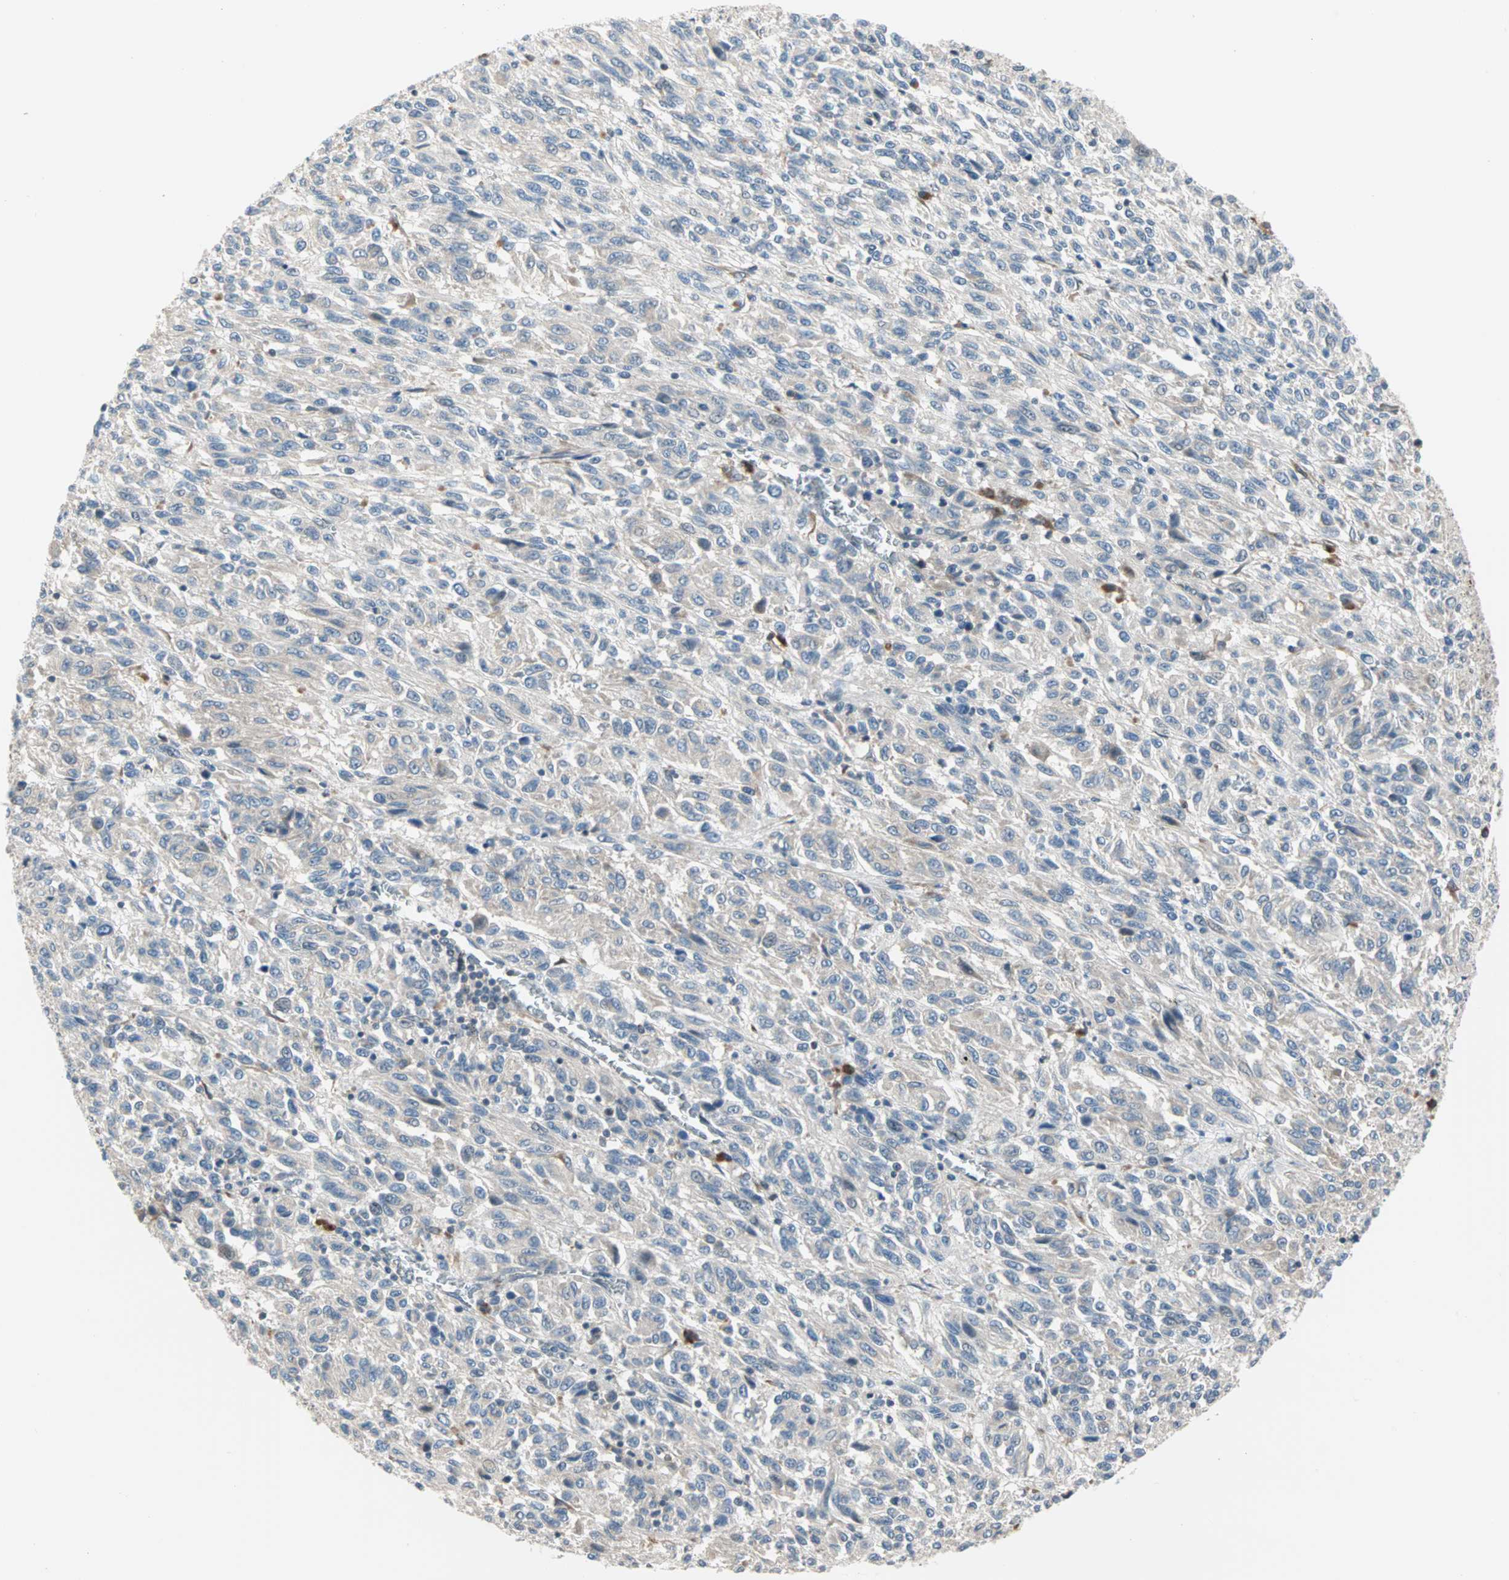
{"staining": {"intensity": "negative", "quantity": "none", "location": "none"}, "tissue": "melanoma", "cell_type": "Tumor cells", "image_type": "cancer", "snomed": [{"axis": "morphology", "description": "Malignant melanoma, Metastatic site"}, {"axis": "topography", "description": "Lung"}], "caption": "High magnification brightfield microscopy of melanoma stained with DAB (brown) and counterstained with hematoxylin (blue): tumor cells show no significant staining. (Immunohistochemistry, brightfield microscopy, high magnification).", "gene": "SAR1A", "patient": {"sex": "male", "age": 64}}